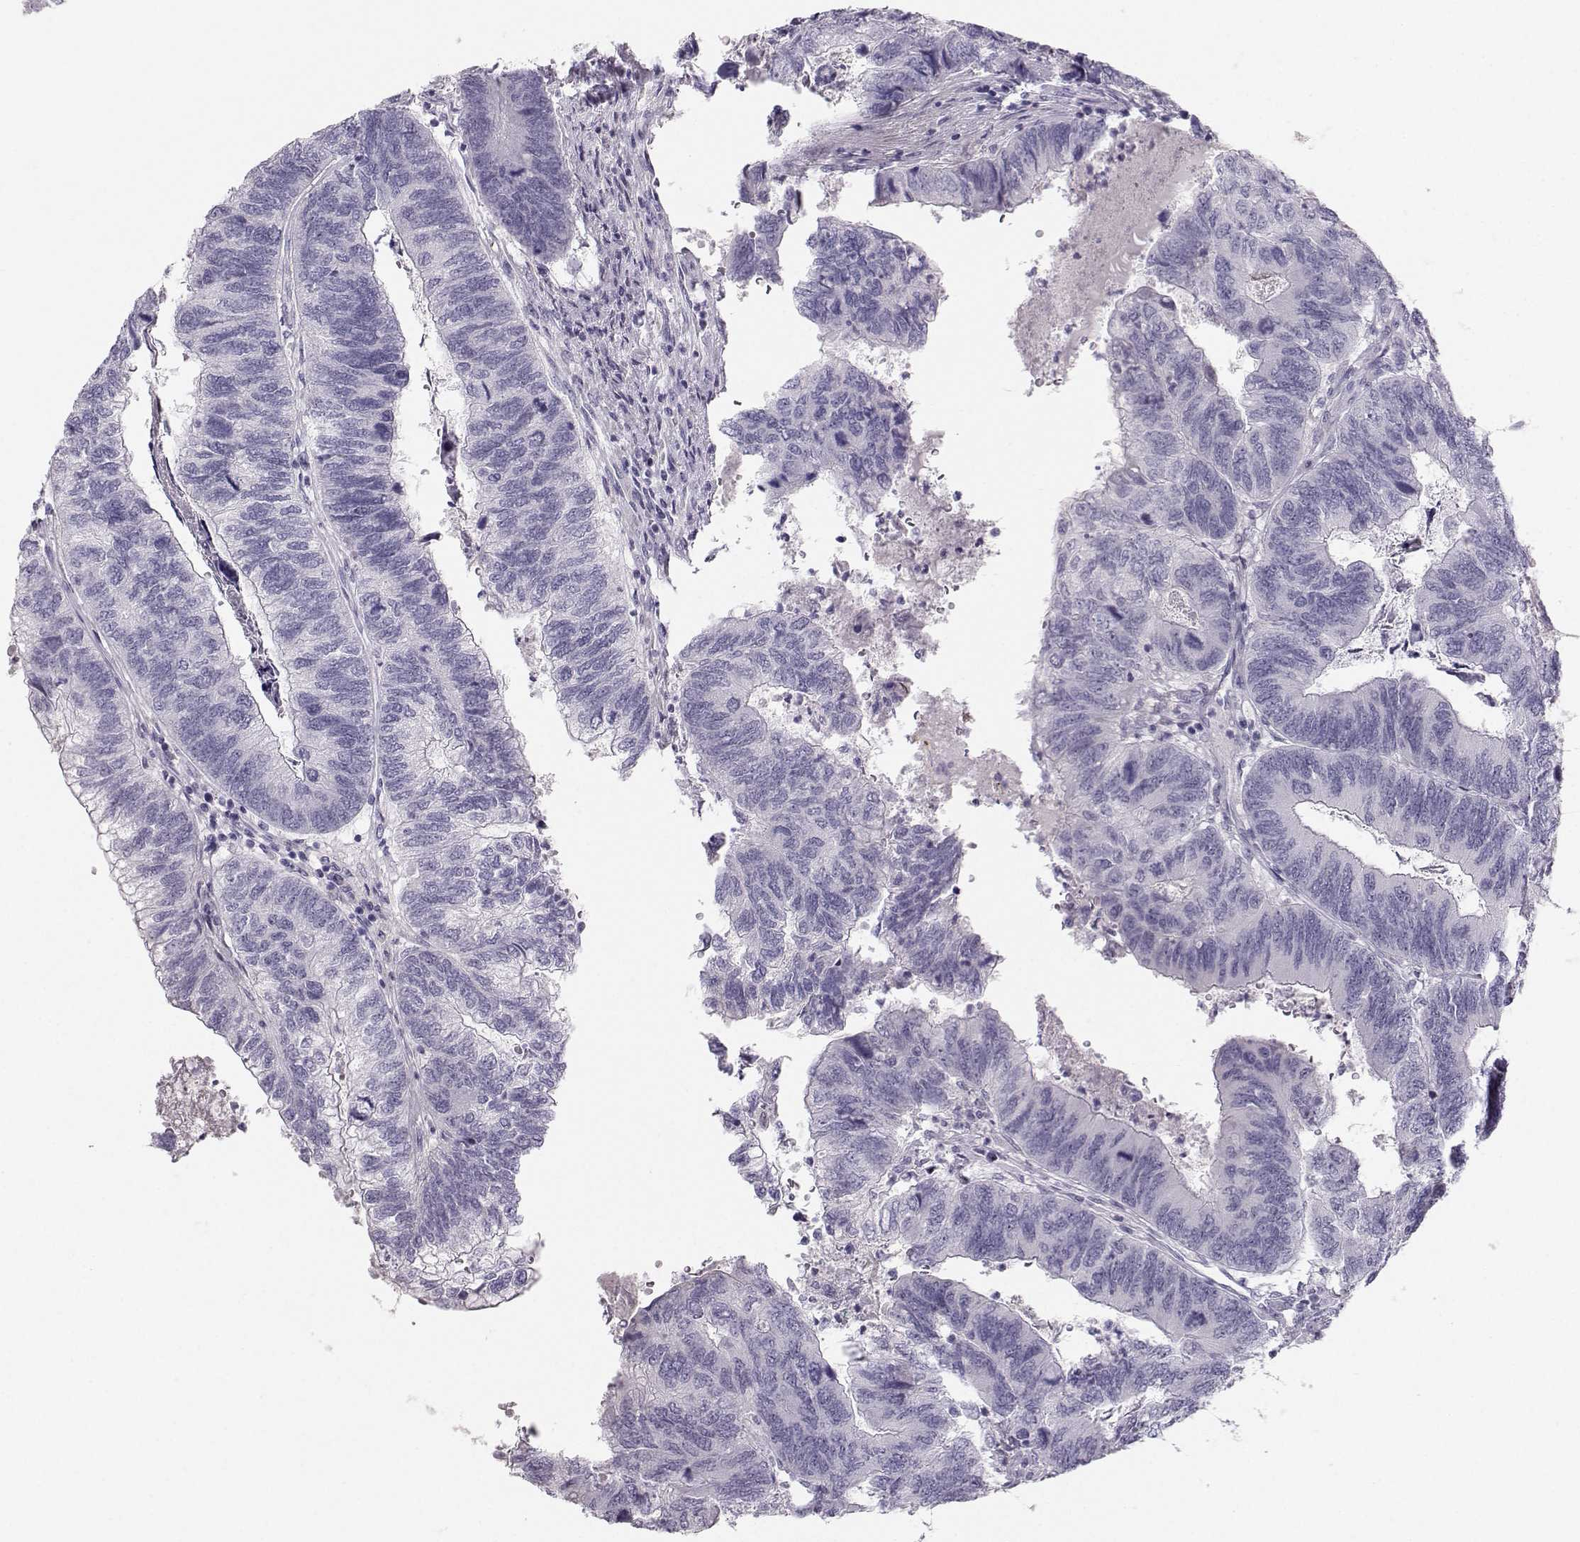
{"staining": {"intensity": "negative", "quantity": "none", "location": "none"}, "tissue": "colorectal cancer", "cell_type": "Tumor cells", "image_type": "cancer", "snomed": [{"axis": "morphology", "description": "Adenocarcinoma, NOS"}, {"axis": "topography", "description": "Colon"}], "caption": "Immunohistochemistry histopathology image of human colorectal cancer (adenocarcinoma) stained for a protein (brown), which reveals no staining in tumor cells.", "gene": "CASR", "patient": {"sex": "female", "age": 67}}